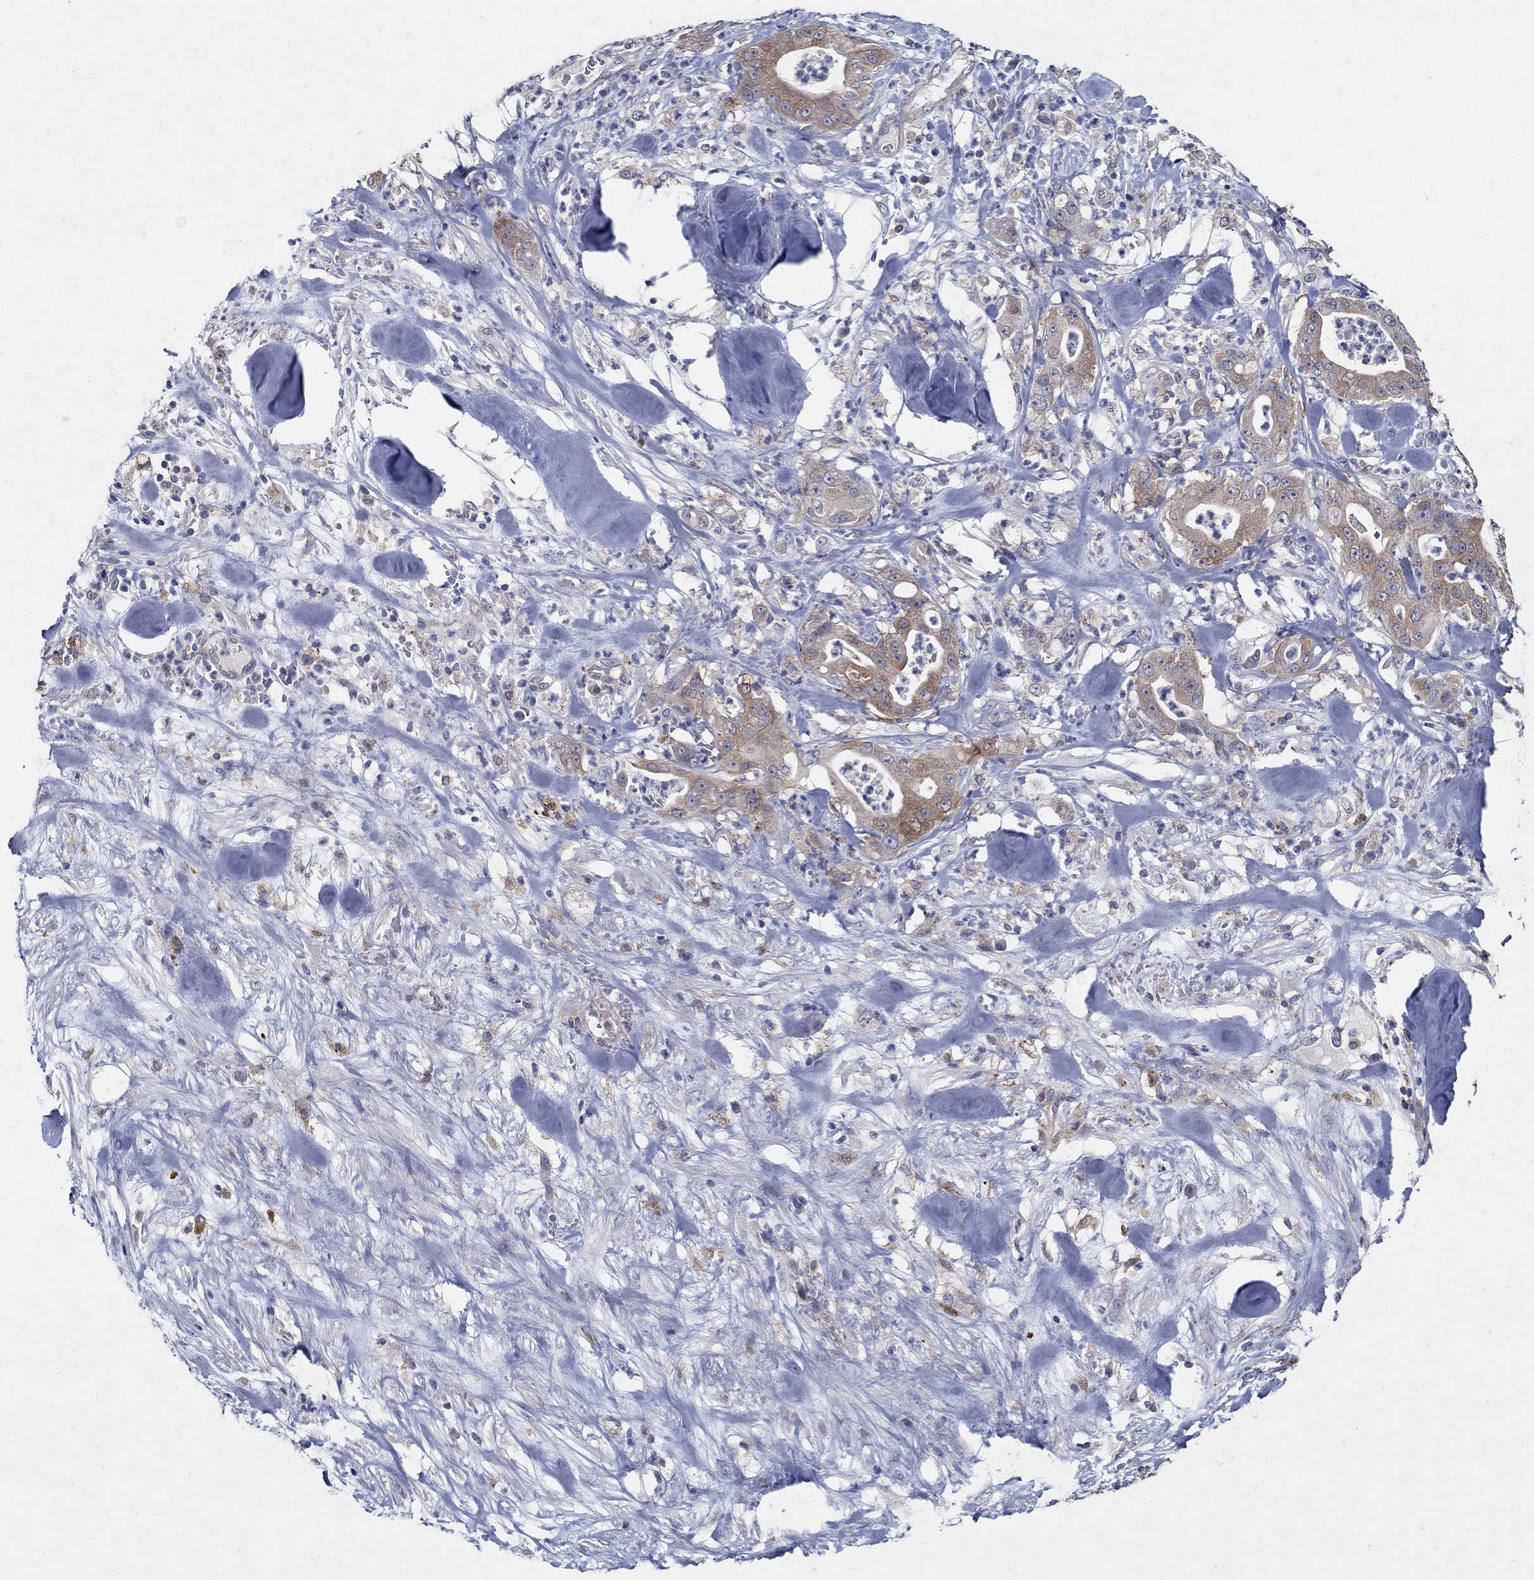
{"staining": {"intensity": "moderate", "quantity": "25%-75%", "location": "cytoplasmic/membranous"}, "tissue": "pancreatic cancer", "cell_type": "Tumor cells", "image_type": "cancer", "snomed": [{"axis": "morphology", "description": "Adenocarcinoma, NOS"}, {"axis": "topography", "description": "Pancreas"}], "caption": "A medium amount of moderate cytoplasmic/membranous expression is identified in approximately 25%-75% of tumor cells in adenocarcinoma (pancreatic) tissue.", "gene": "MTHFR", "patient": {"sex": "male", "age": 71}}